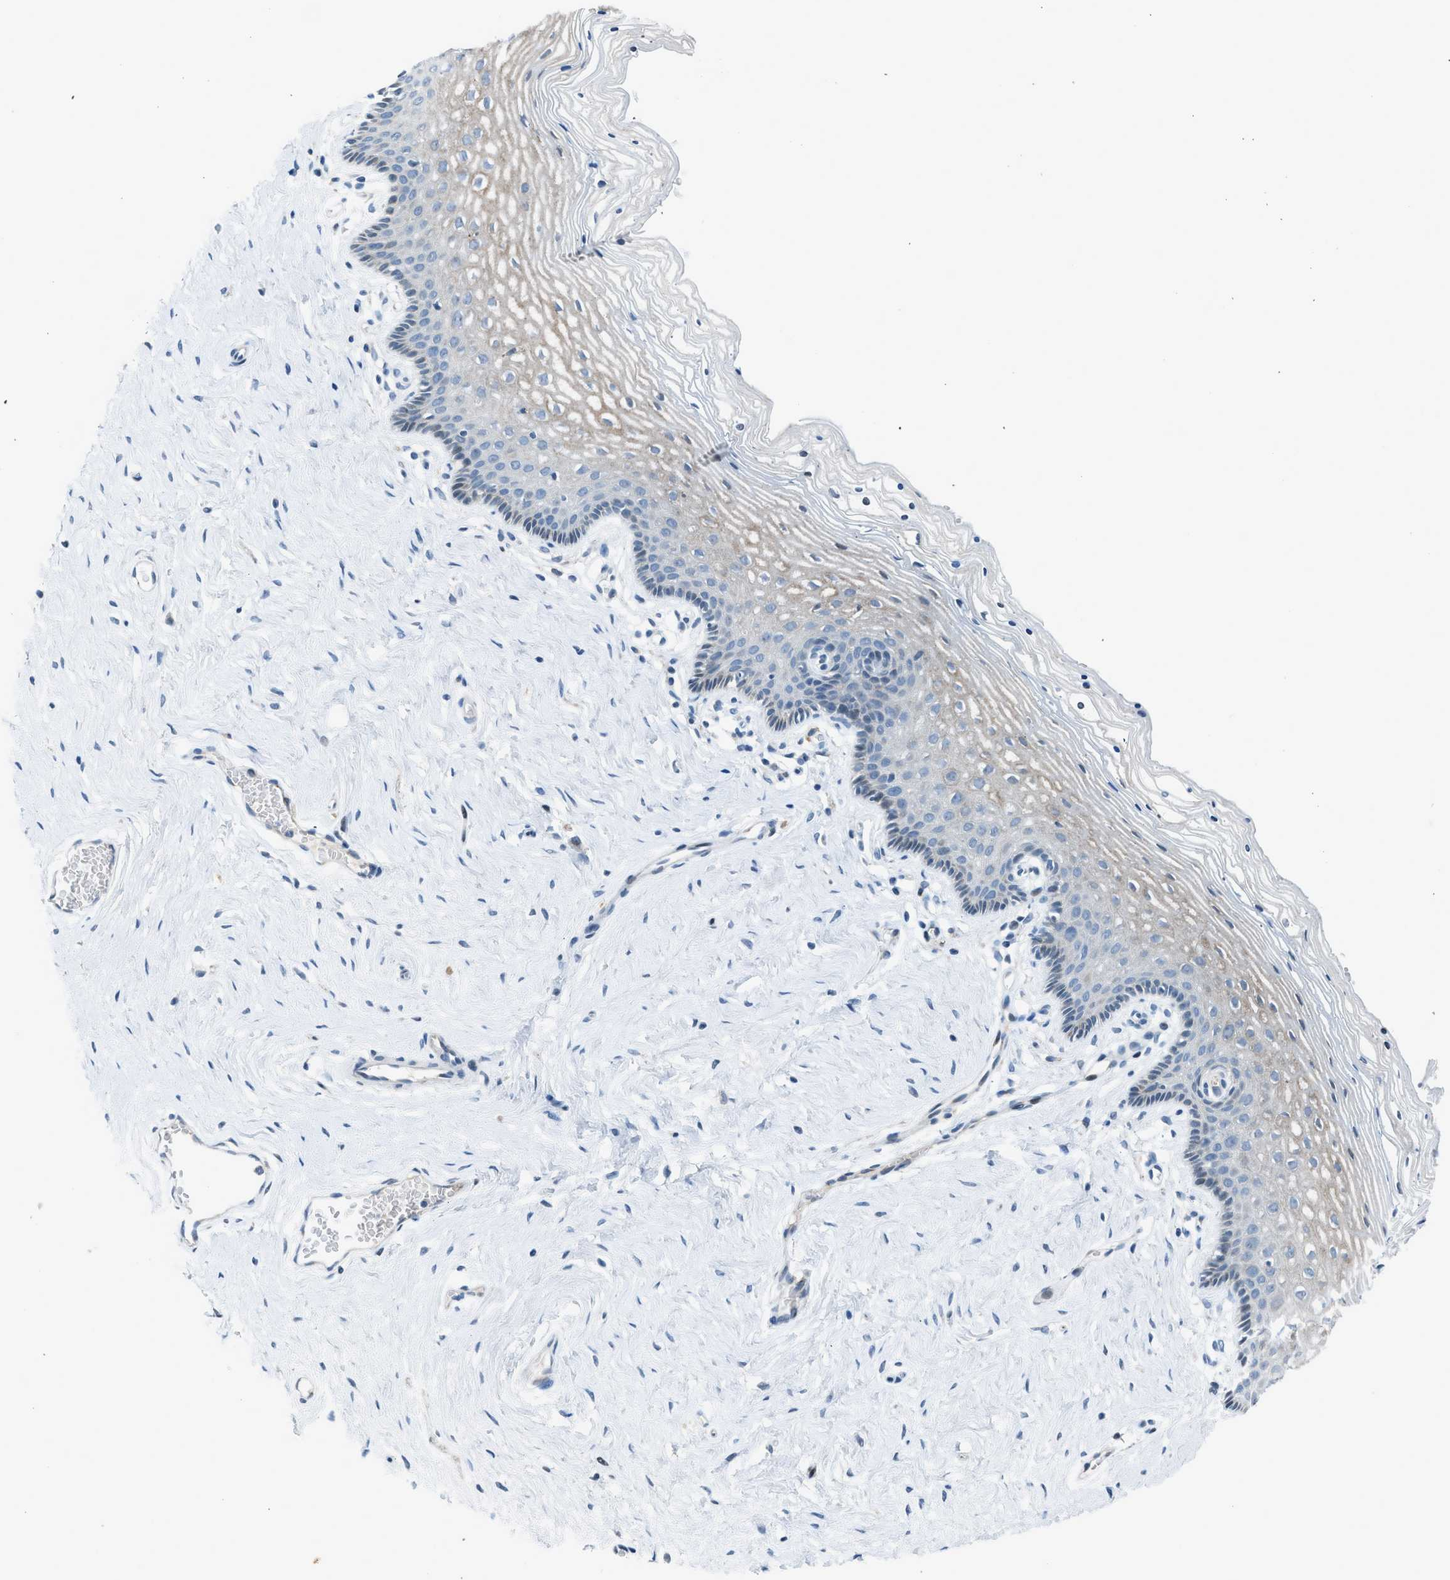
{"staining": {"intensity": "weak", "quantity": "<25%", "location": "cytoplasmic/membranous"}, "tissue": "vagina", "cell_type": "Squamous epithelial cells", "image_type": "normal", "snomed": [{"axis": "morphology", "description": "Normal tissue, NOS"}, {"axis": "topography", "description": "Vagina"}], "caption": "High power microscopy image of an IHC image of unremarkable vagina, revealing no significant positivity in squamous epithelial cells. (DAB (3,3'-diaminobenzidine) immunohistochemistry visualized using brightfield microscopy, high magnification).", "gene": "RNF41", "patient": {"sex": "female", "age": 32}}